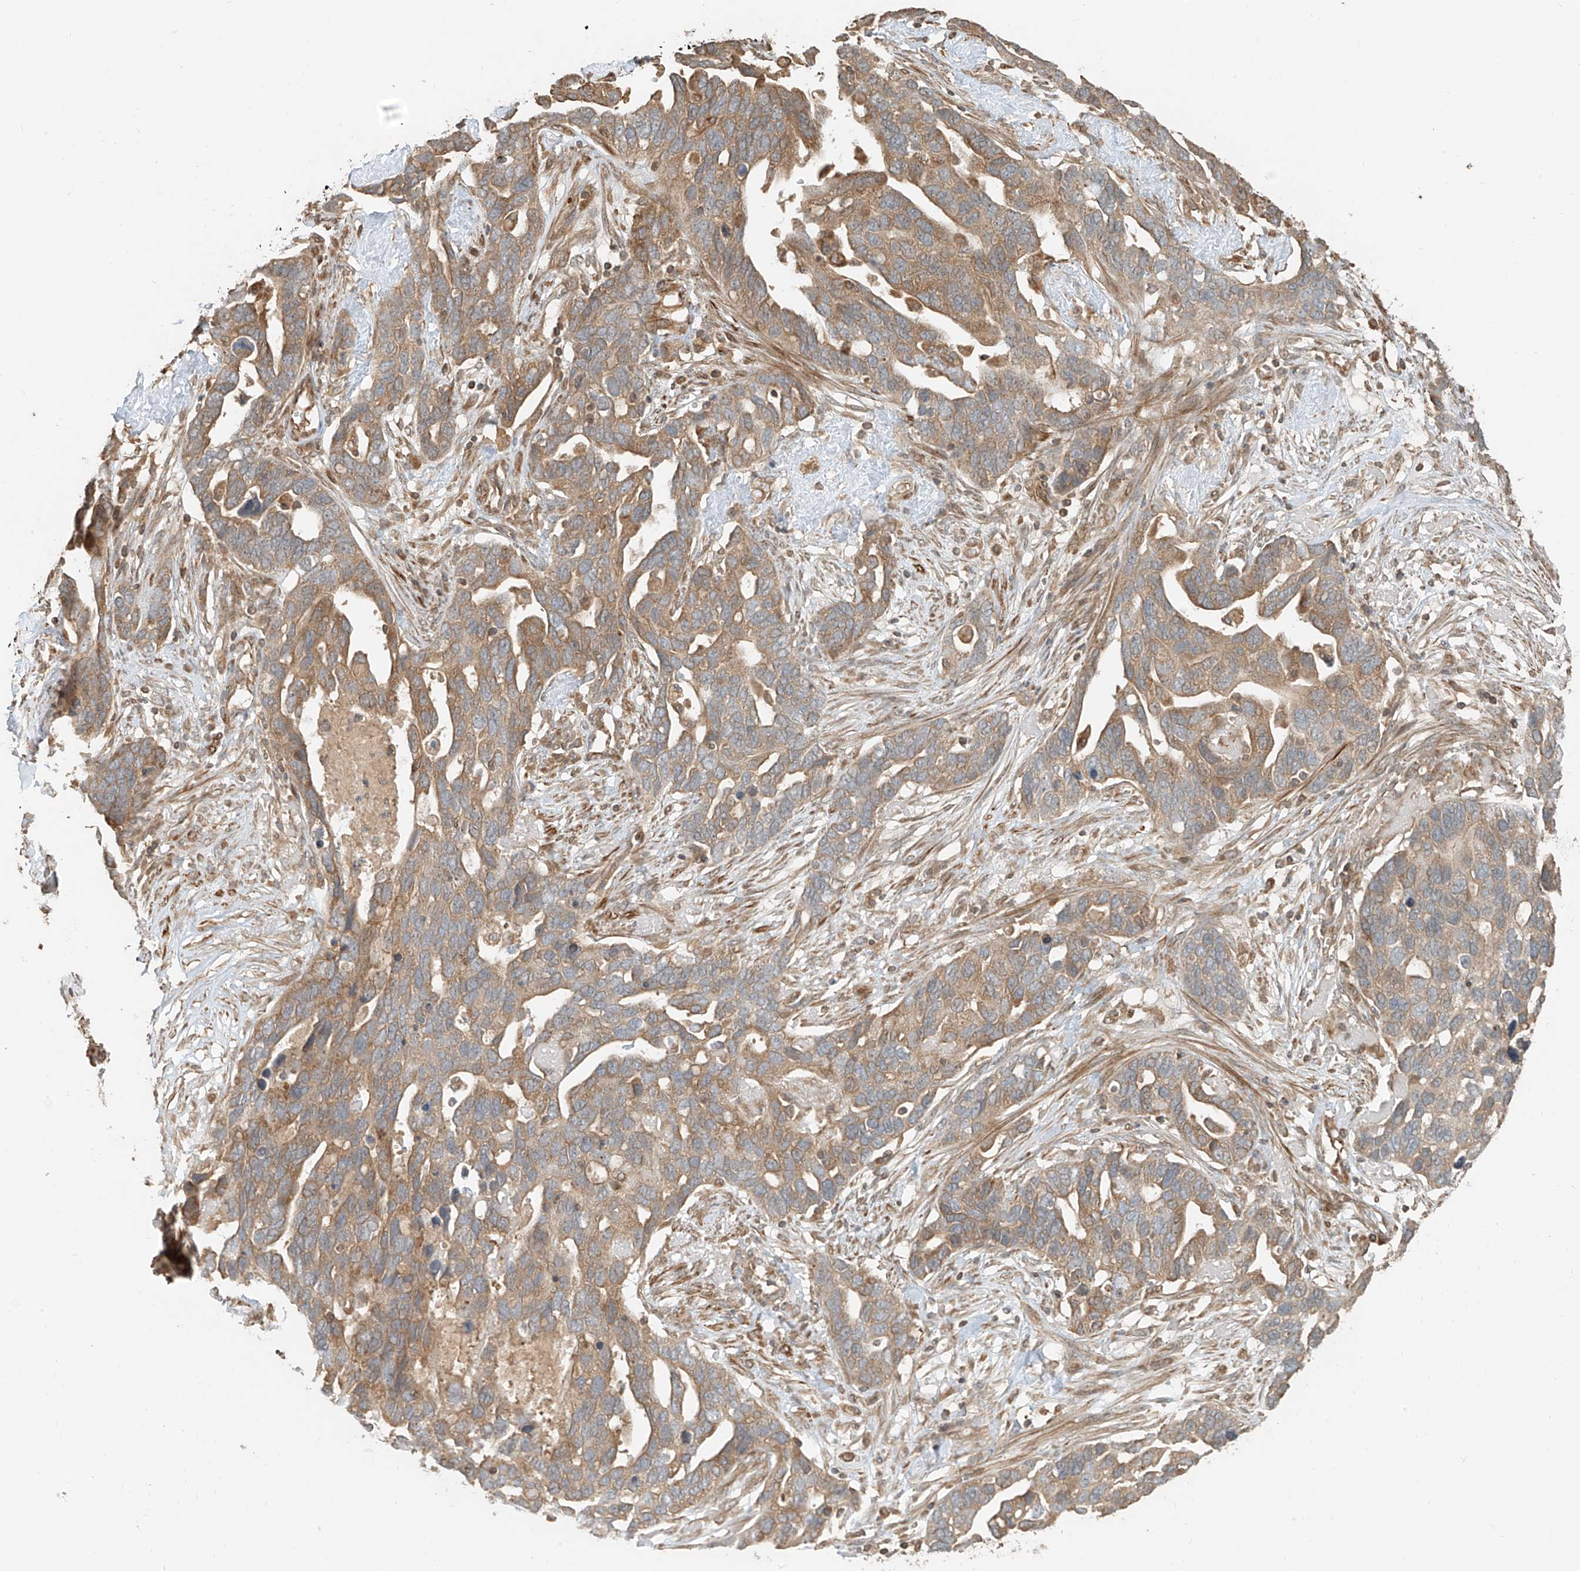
{"staining": {"intensity": "moderate", "quantity": ">75%", "location": "cytoplasmic/membranous"}, "tissue": "ovarian cancer", "cell_type": "Tumor cells", "image_type": "cancer", "snomed": [{"axis": "morphology", "description": "Cystadenocarcinoma, serous, NOS"}, {"axis": "topography", "description": "Ovary"}], "caption": "Immunohistochemical staining of ovarian cancer (serous cystadenocarcinoma) displays medium levels of moderate cytoplasmic/membranous protein staining in about >75% of tumor cells.", "gene": "ANKZF1", "patient": {"sex": "female", "age": 54}}